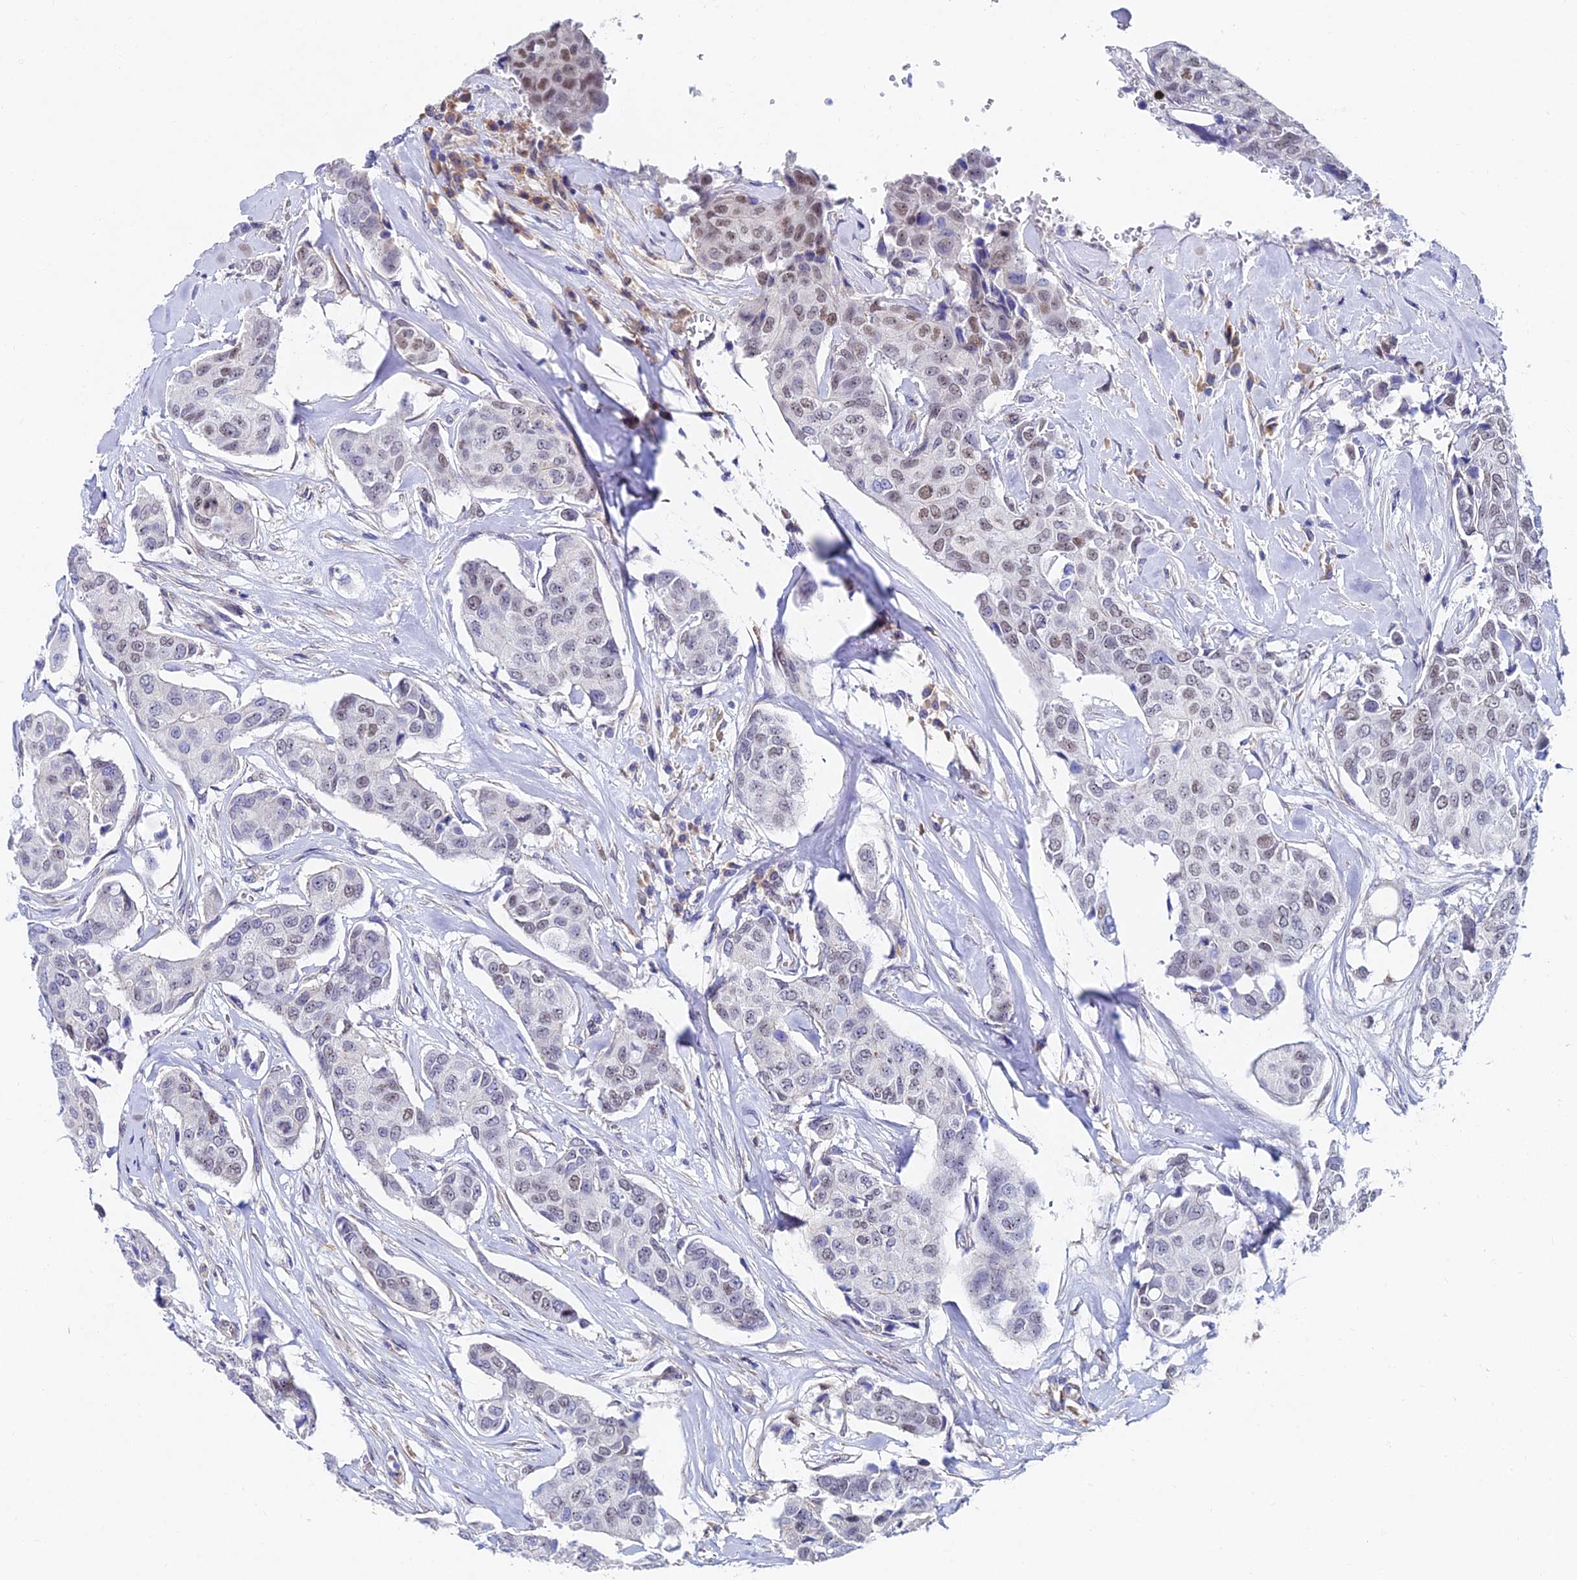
{"staining": {"intensity": "weak", "quantity": "<25%", "location": "nuclear"}, "tissue": "breast cancer", "cell_type": "Tumor cells", "image_type": "cancer", "snomed": [{"axis": "morphology", "description": "Duct carcinoma"}, {"axis": "topography", "description": "Breast"}], "caption": "Image shows no significant protein staining in tumor cells of invasive ductal carcinoma (breast).", "gene": "TRIM24", "patient": {"sex": "female", "age": 80}}